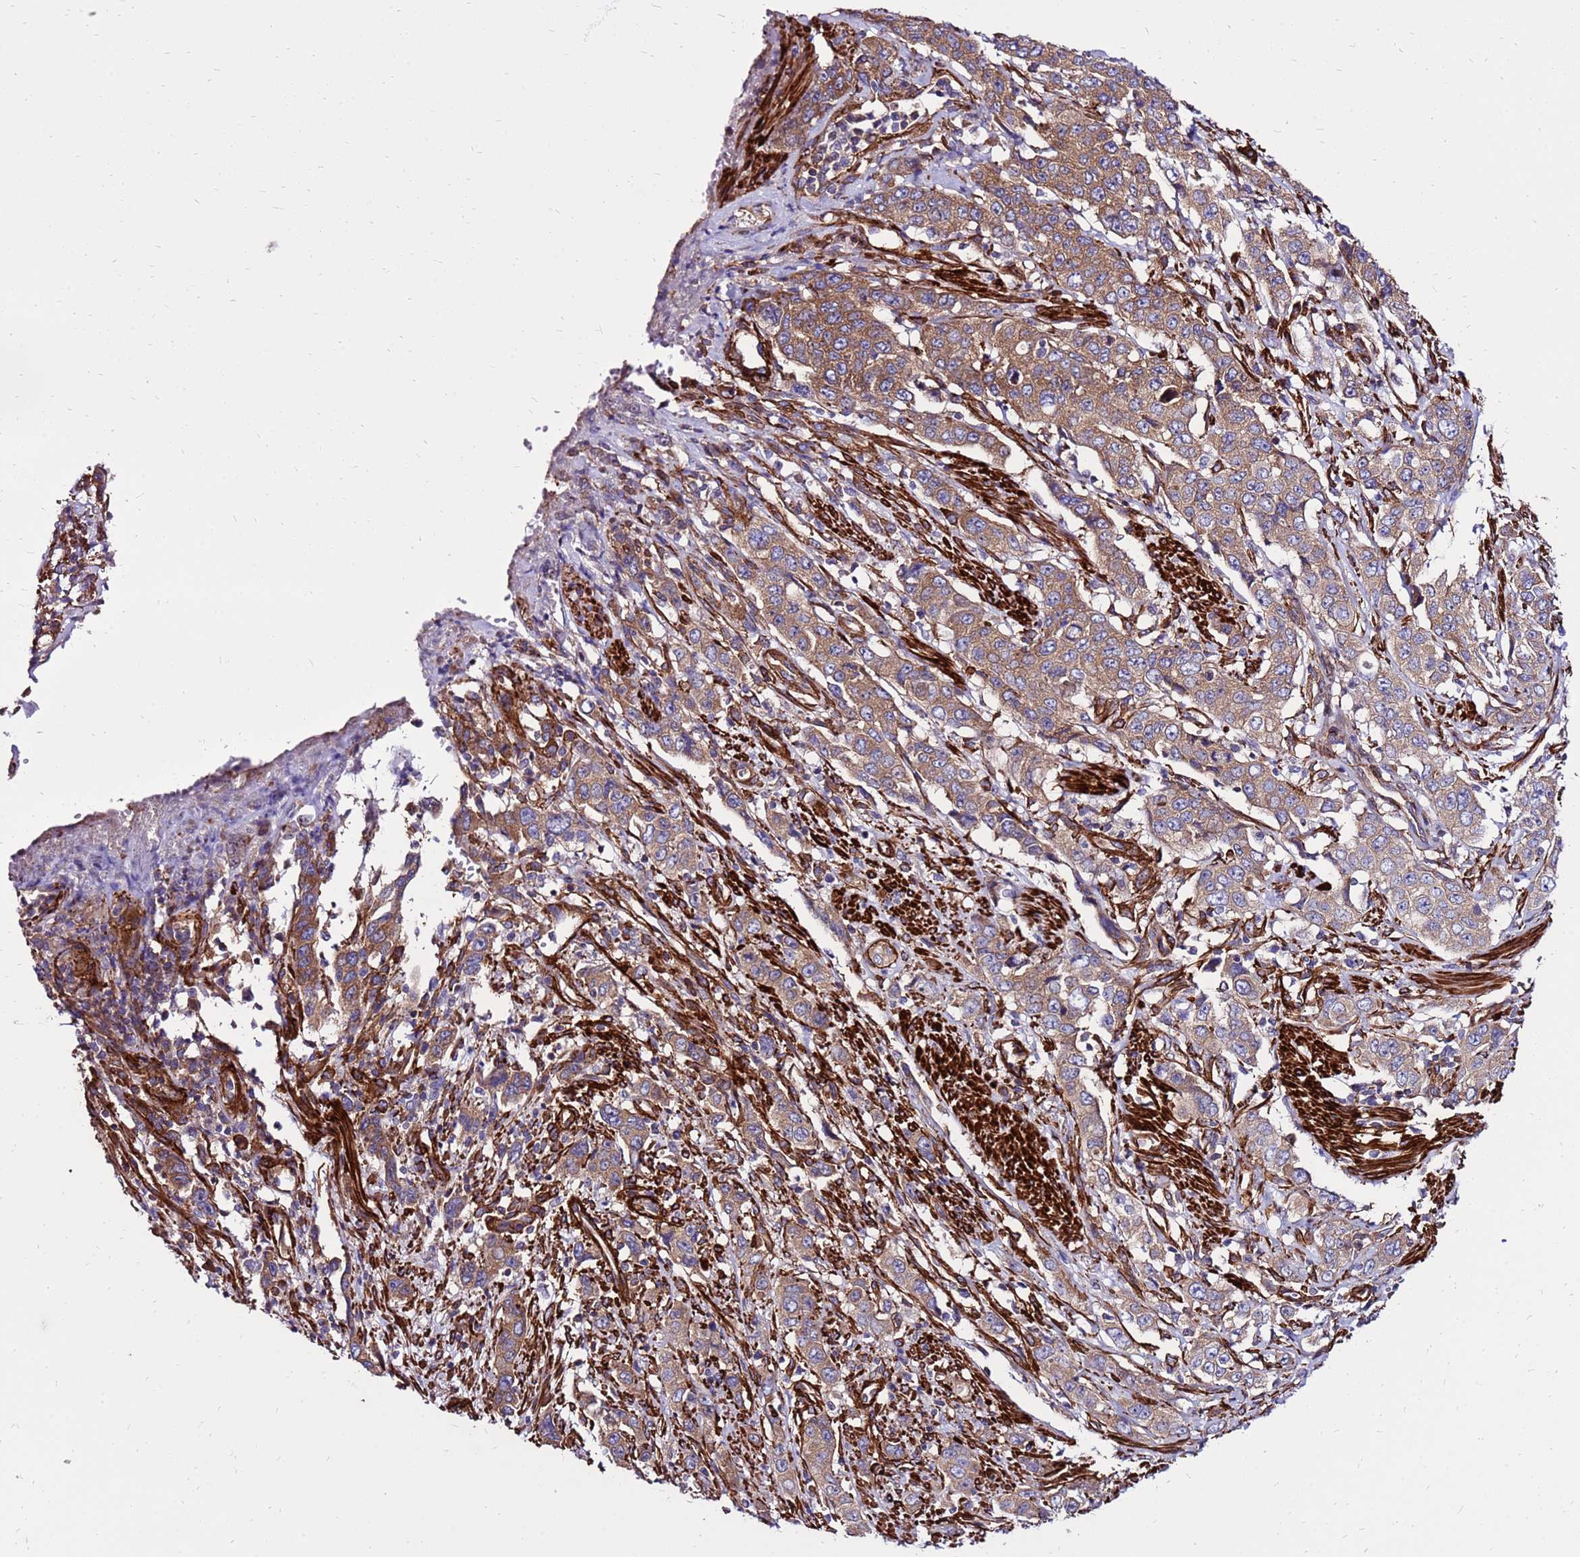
{"staining": {"intensity": "moderate", "quantity": ">75%", "location": "cytoplasmic/membranous"}, "tissue": "stomach cancer", "cell_type": "Tumor cells", "image_type": "cancer", "snomed": [{"axis": "morphology", "description": "Adenocarcinoma, NOS"}, {"axis": "topography", "description": "Stomach, upper"}], "caption": "Stomach cancer (adenocarcinoma) tissue displays moderate cytoplasmic/membranous expression in about >75% of tumor cells", "gene": "EI24", "patient": {"sex": "male", "age": 62}}